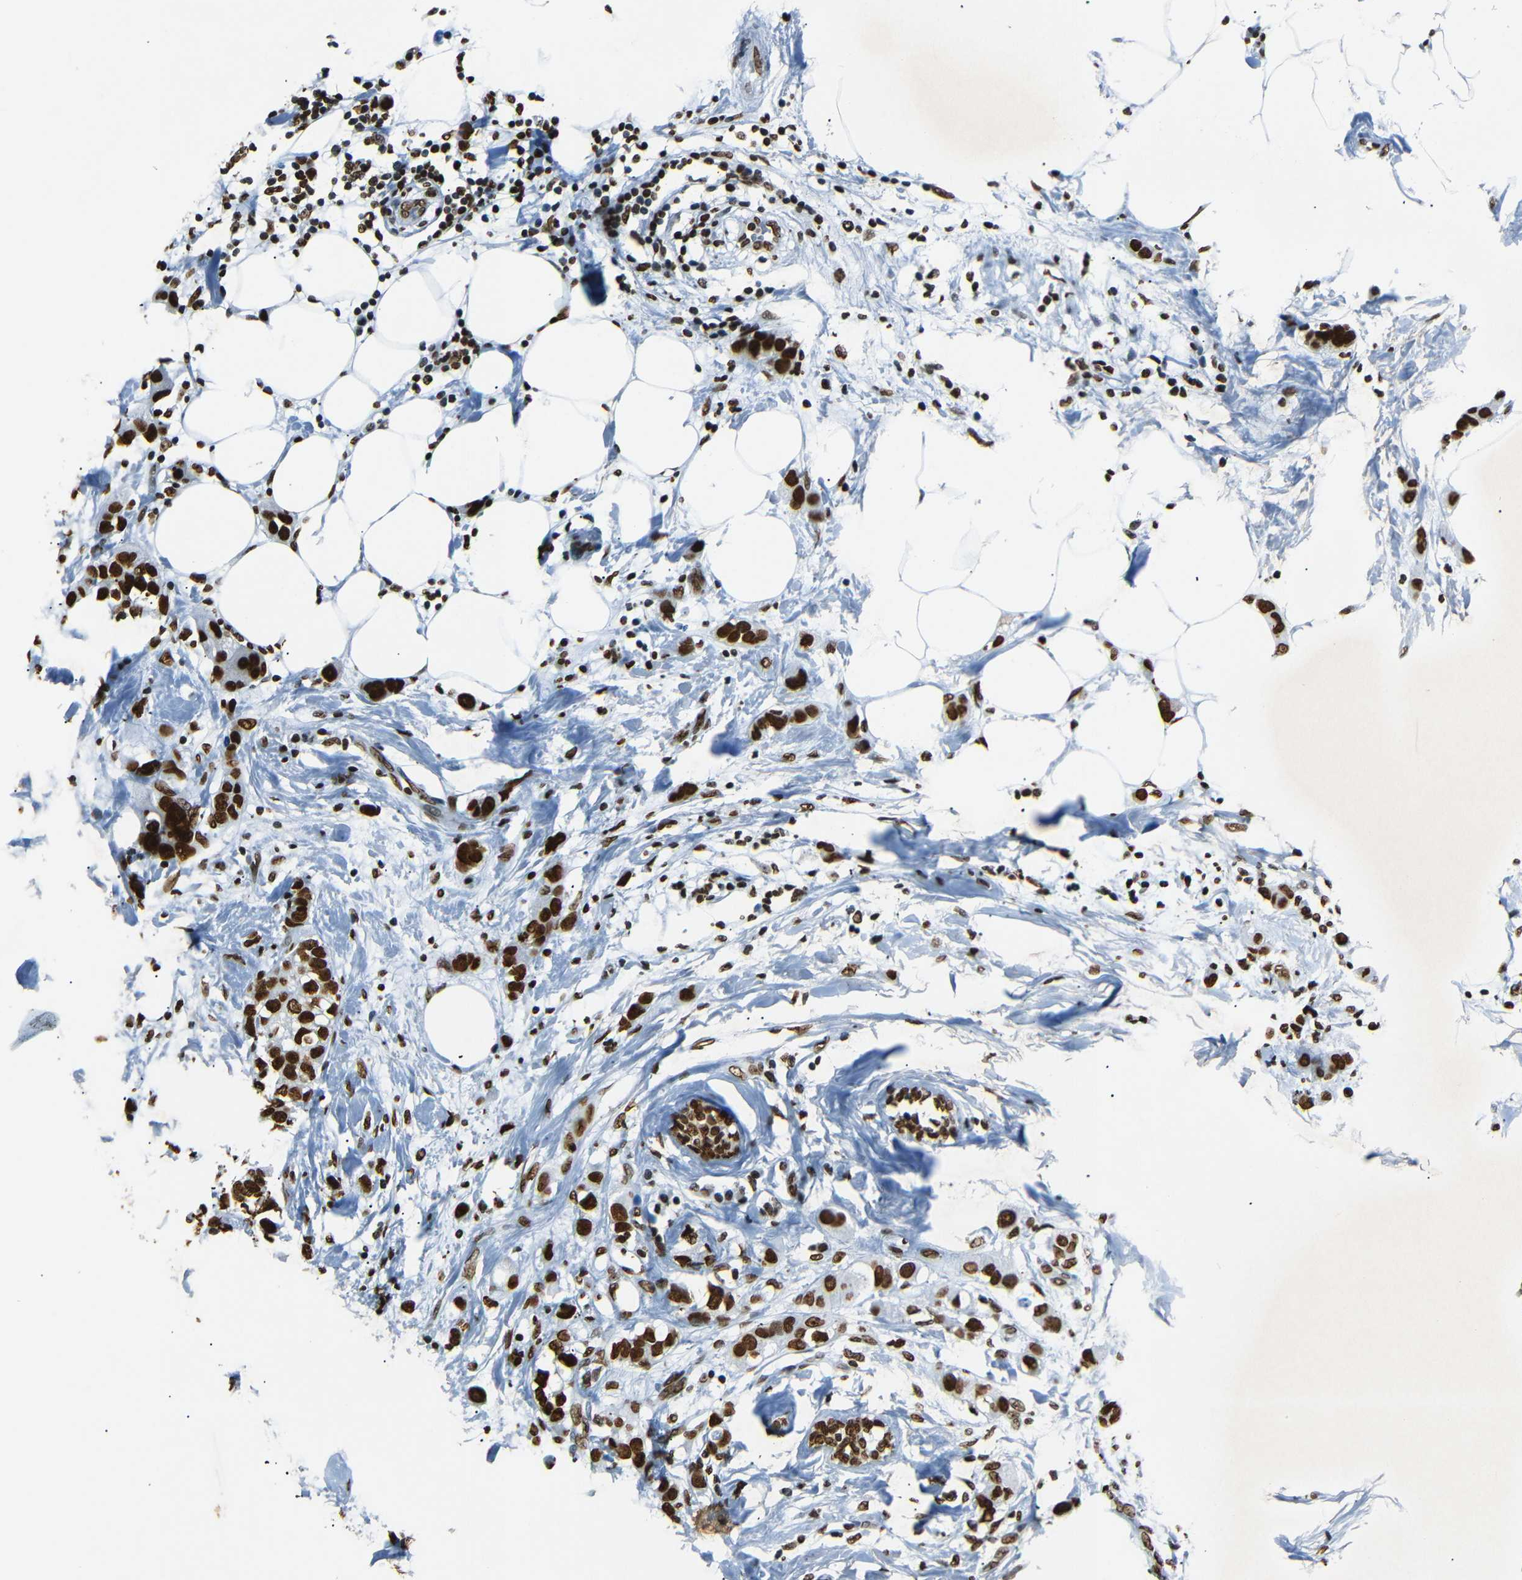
{"staining": {"intensity": "strong", "quantity": ">75%", "location": "nuclear"}, "tissue": "breast cancer", "cell_type": "Tumor cells", "image_type": "cancer", "snomed": [{"axis": "morphology", "description": "Normal tissue, NOS"}, {"axis": "morphology", "description": "Duct carcinoma"}, {"axis": "topography", "description": "Breast"}], "caption": "Breast cancer (invasive ductal carcinoma) stained with a protein marker displays strong staining in tumor cells.", "gene": "HMGN1", "patient": {"sex": "female", "age": 50}}